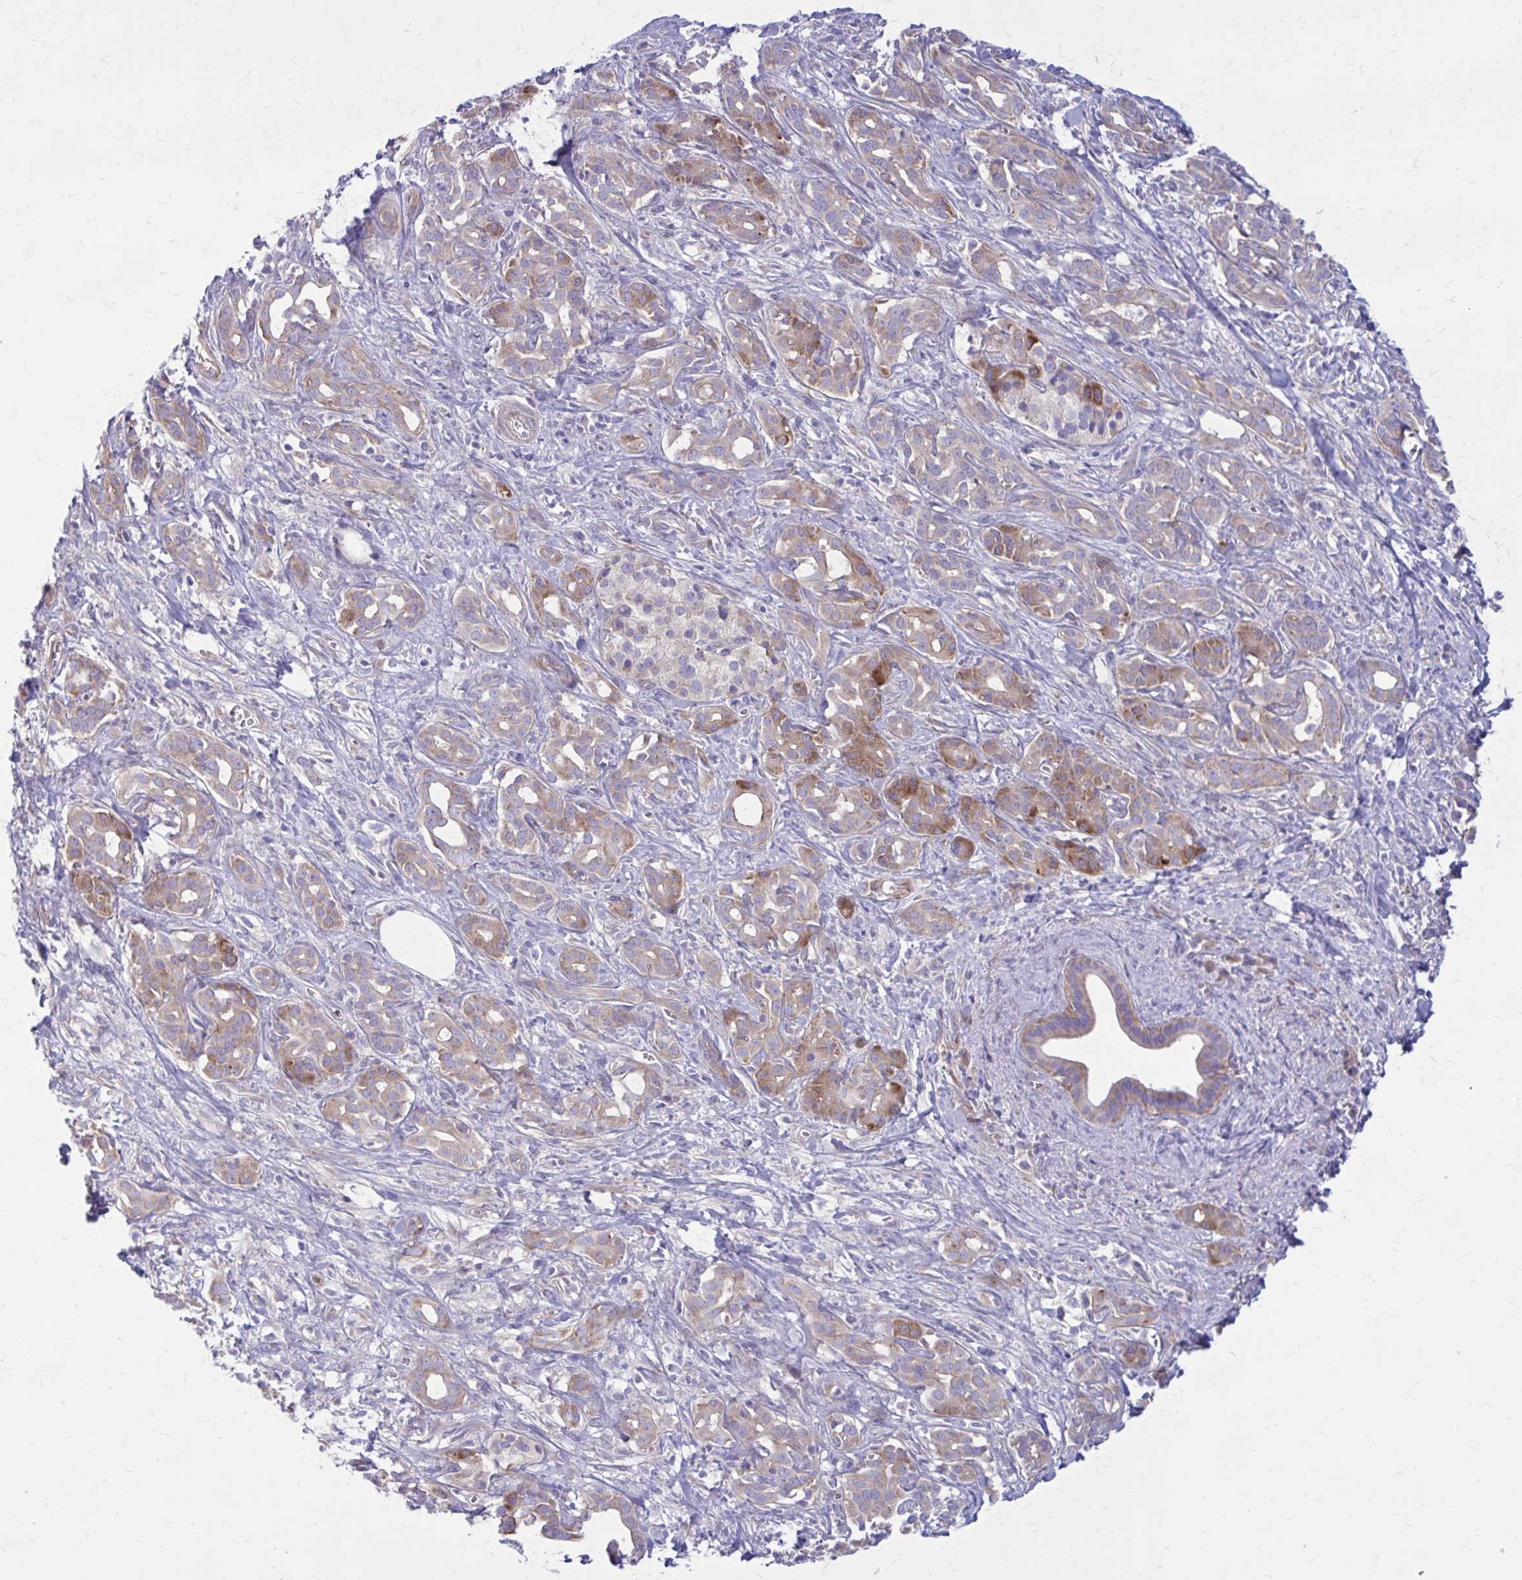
{"staining": {"intensity": "moderate", "quantity": "25%-75%", "location": "cytoplasmic/membranous"}, "tissue": "pancreatic cancer", "cell_type": "Tumor cells", "image_type": "cancer", "snomed": [{"axis": "morphology", "description": "Adenocarcinoma, NOS"}, {"axis": "topography", "description": "Pancreas"}], "caption": "Immunohistochemical staining of human pancreatic cancer (adenocarcinoma) demonstrates medium levels of moderate cytoplasmic/membranous expression in approximately 25%-75% of tumor cells.", "gene": "GIGYF2", "patient": {"sex": "male", "age": 61}}